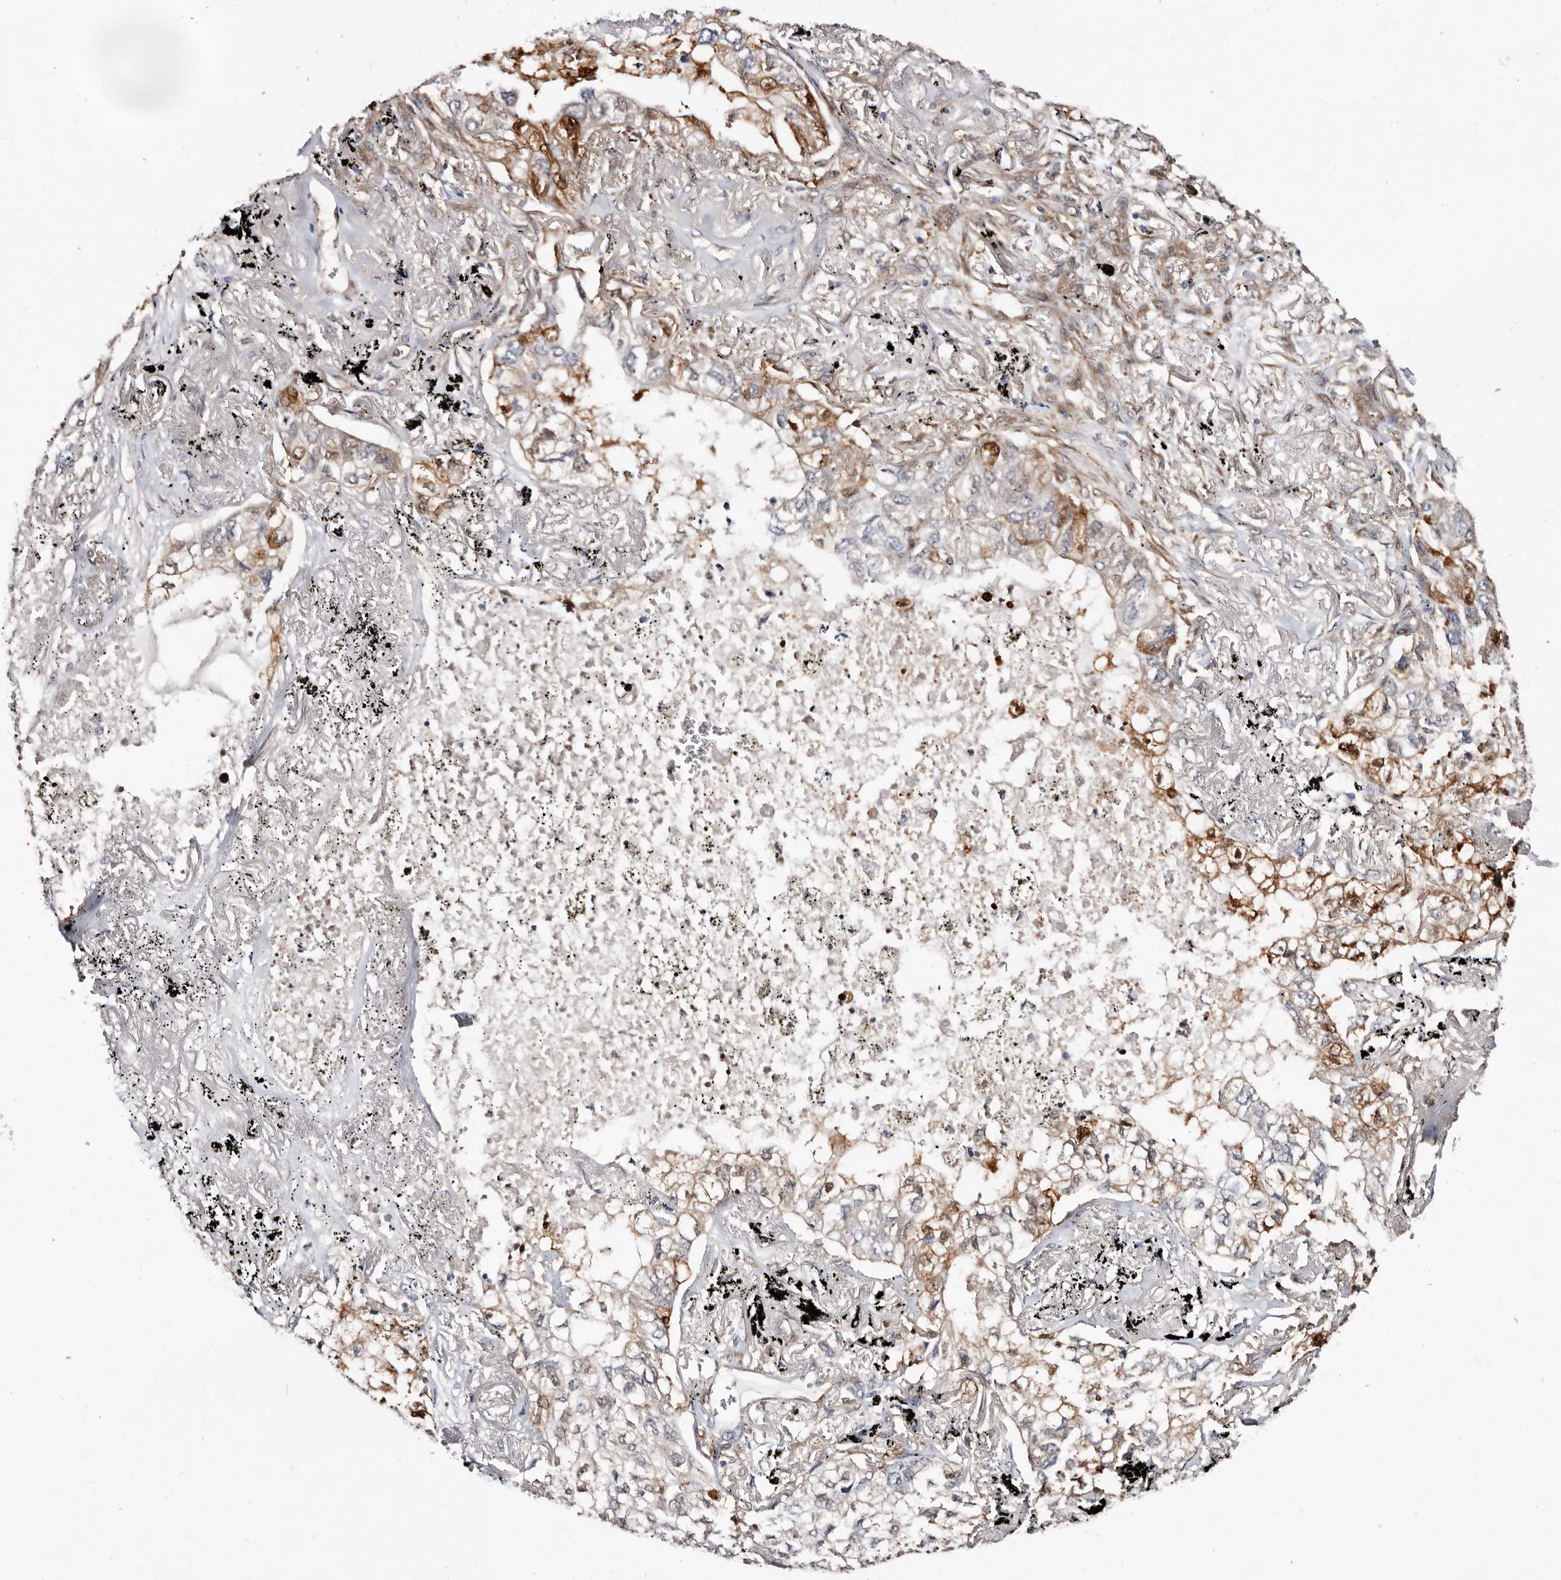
{"staining": {"intensity": "moderate", "quantity": "<25%", "location": "cytoplasmic/membranous,nuclear"}, "tissue": "lung cancer", "cell_type": "Tumor cells", "image_type": "cancer", "snomed": [{"axis": "morphology", "description": "Adenocarcinoma, NOS"}, {"axis": "topography", "description": "Lung"}], "caption": "A photomicrograph showing moderate cytoplasmic/membranous and nuclear staining in about <25% of tumor cells in lung cancer (adenocarcinoma), as visualized by brown immunohistochemical staining.", "gene": "TP53I3", "patient": {"sex": "male", "age": 65}}